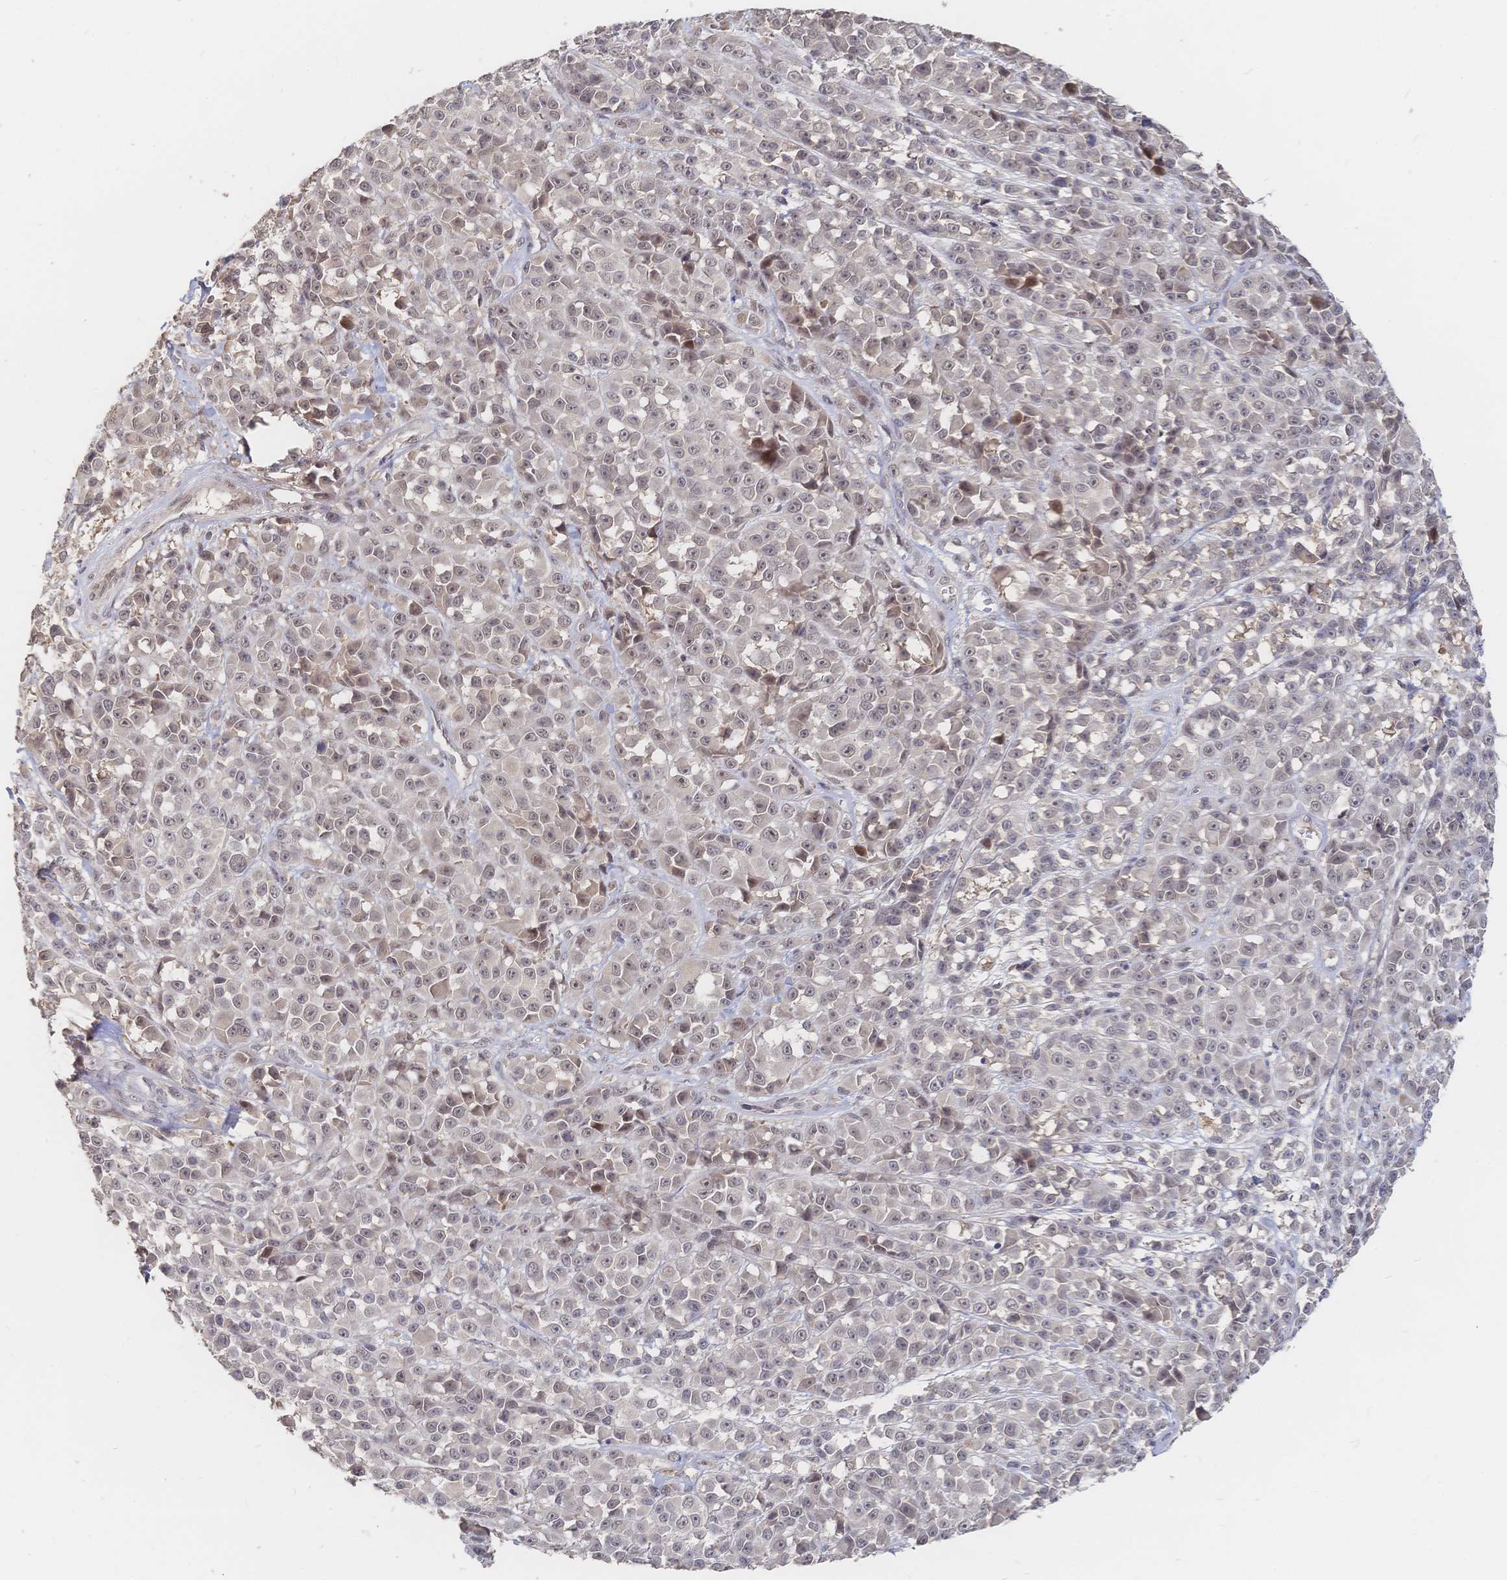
{"staining": {"intensity": "weak", "quantity": "25%-75%", "location": "nuclear"}, "tissue": "melanoma", "cell_type": "Tumor cells", "image_type": "cancer", "snomed": [{"axis": "morphology", "description": "Malignant melanoma, NOS"}, {"axis": "topography", "description": "Skin"}, {"axis": "topography", "description": "Skin of back"}], "caption": "Immunohistochemistry micrograph of malignant melanoma stained for a protein (brown), which shows low levels of weak nuclear staining in approximately 25%-75% of tumor cells.", "gene": "LRP5", "patient": {"sex": "male", "age": 91}}